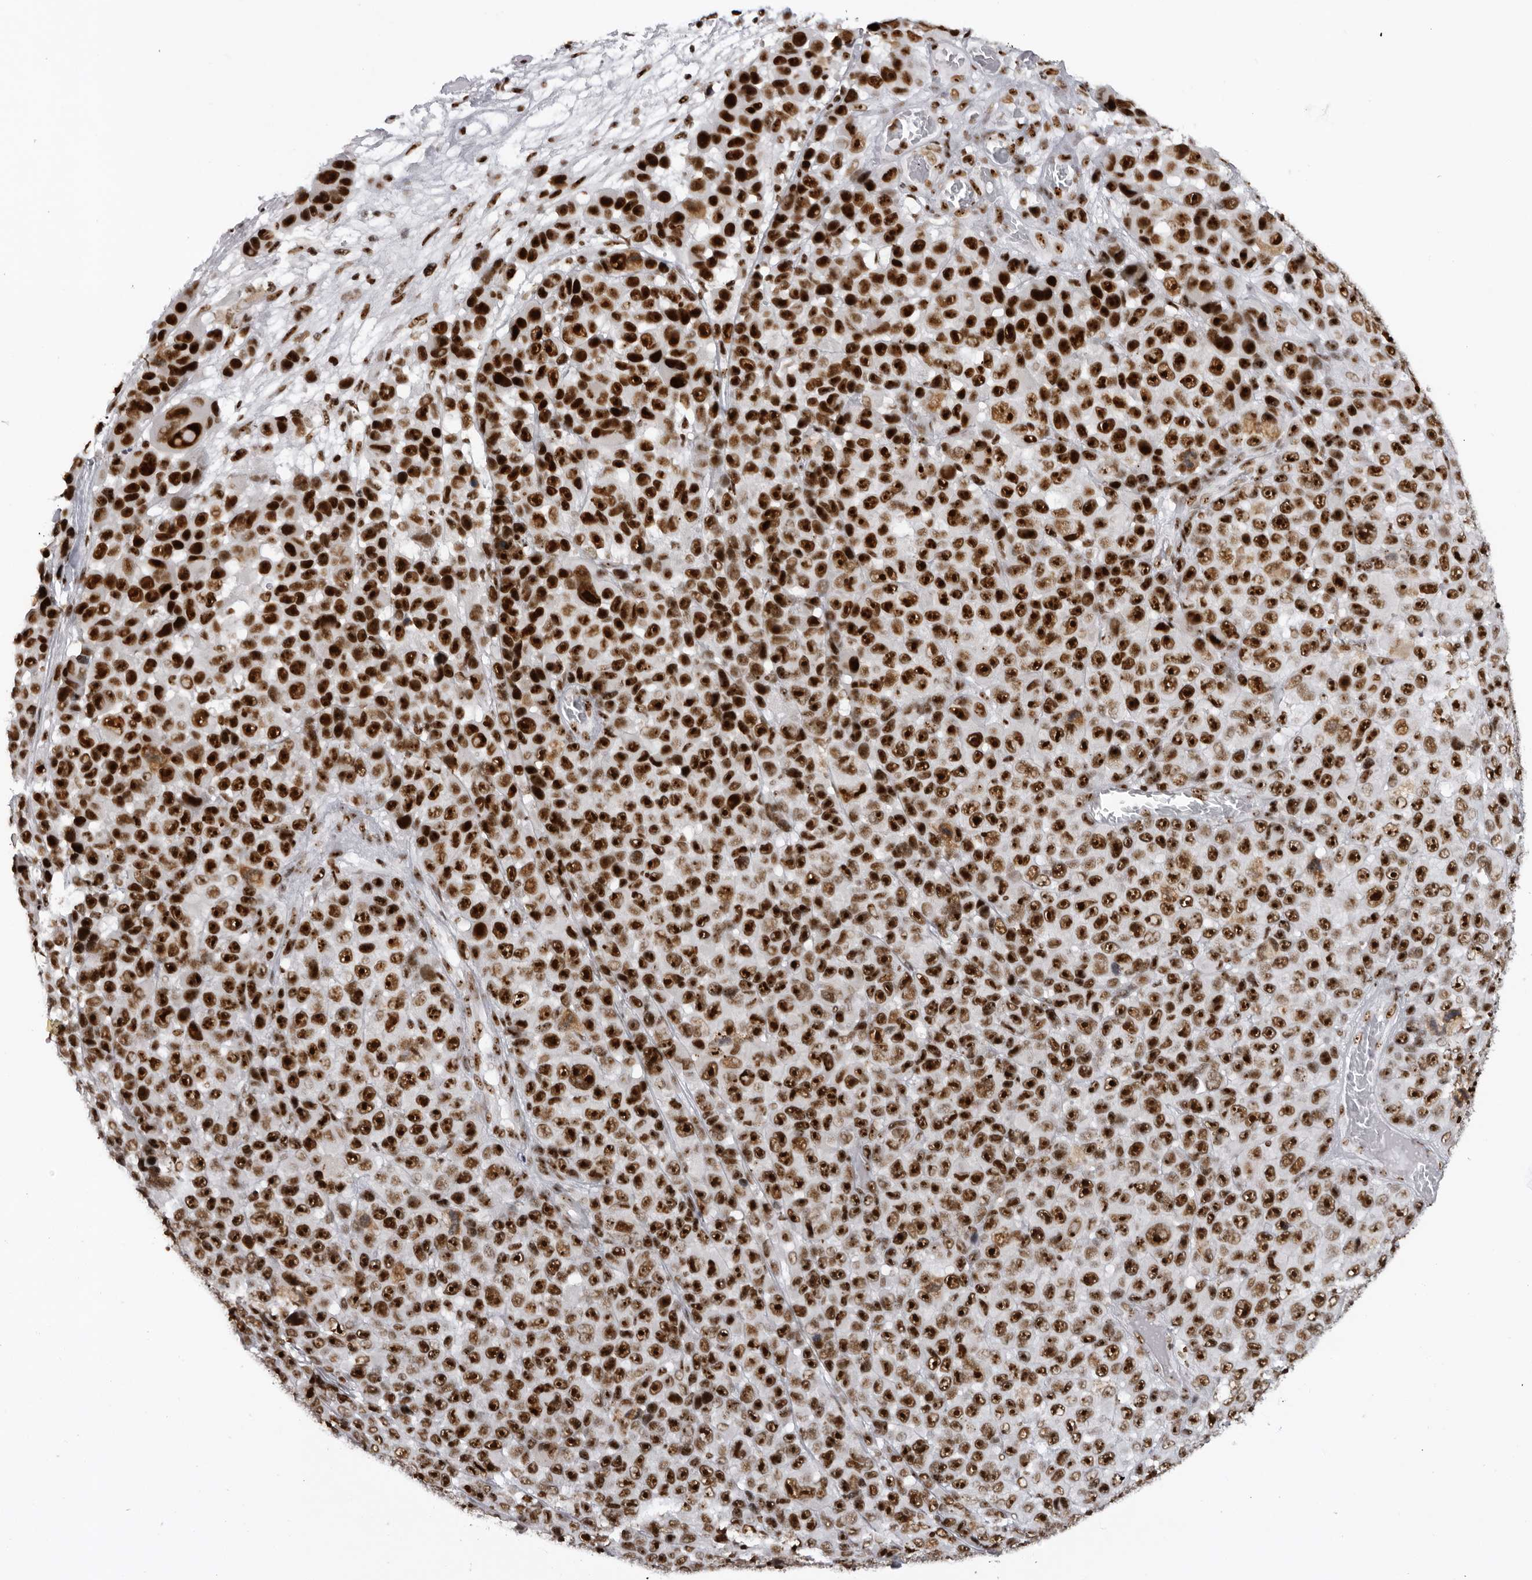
{"staining": {"intensity": "strong", "quantity": ">75%", "location": "nuclear"}, "tissue": "melanoma", "cell_type": "Tumor cells", "image_type": "cancer", "snomed": [{"axis": "morphology", "description": "Malignant melanoma, NOS"}, {"axis": "topography", "description": "Skin"}], "caption": "This image exhibits IHC staining of melanoma, with high strong nuclear staining in approximately >75% of tumor cells.", "gene": "DHX9", "patient": {"sex": "male", "age": 53}}